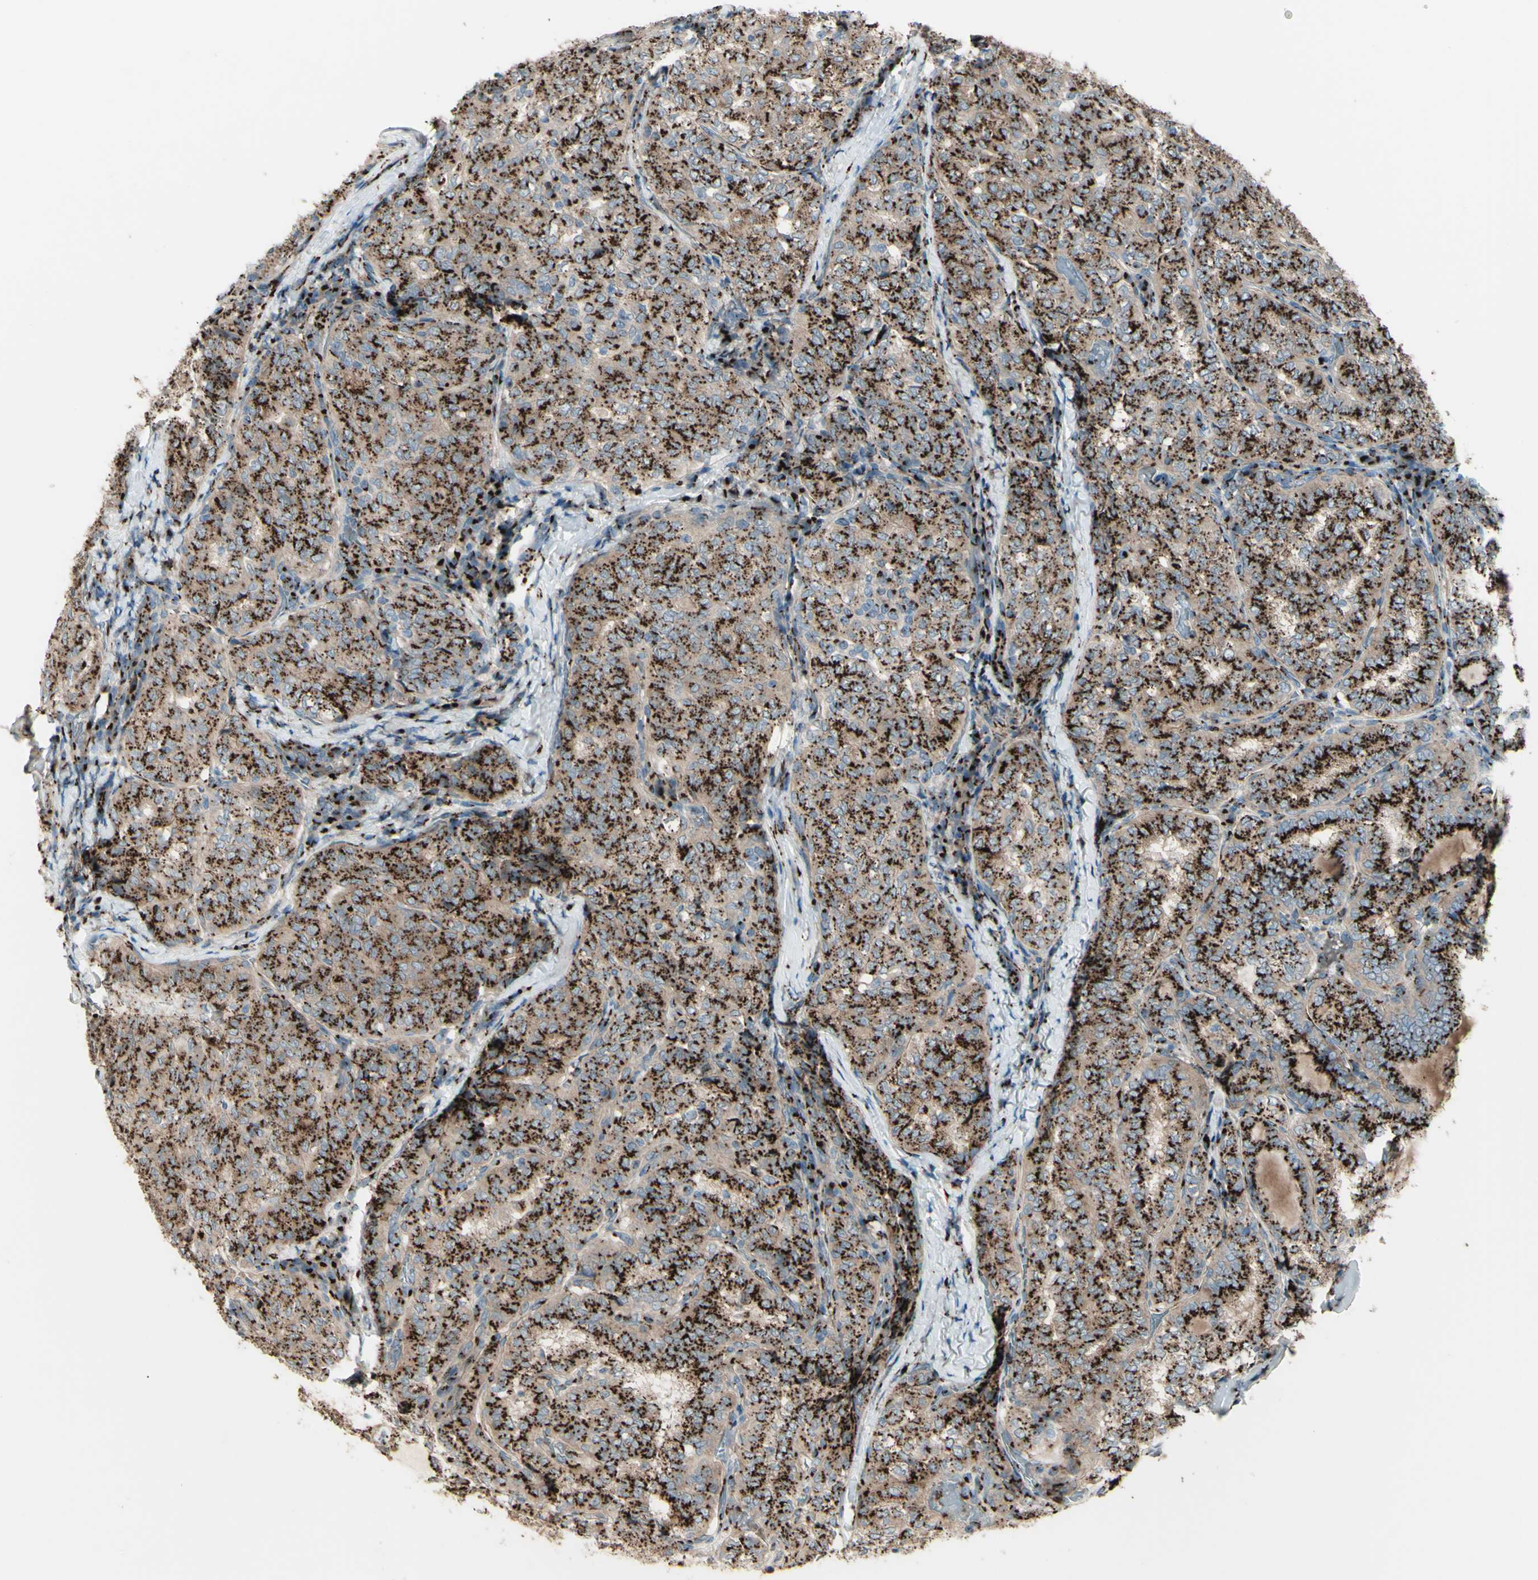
{"staining": {"intensity": "strong", "quantity": ">75%", "location": "cytoplasmic/membranous"}, "tissue": "thyroid cancer", "cell_type": "Tumor cells", "image_type": "cancer", "snomed": [{"axis": "morphology", "description": "Normal tissue, NOS"}, {"axis": "morphology", "description": "Papillary adenocarcinoma, NOS"}, {"axis": "topography", "description": "Thyroid gland"}], "caption": "This is an image of IHC staining of thyroid cancer (papillary adenocarcinoma), which shows strong positivity in the cytoplasmic/membranous of tumor cells.", "gene": "BPNT2", "patient": {"sex": "female", "age": 30}}